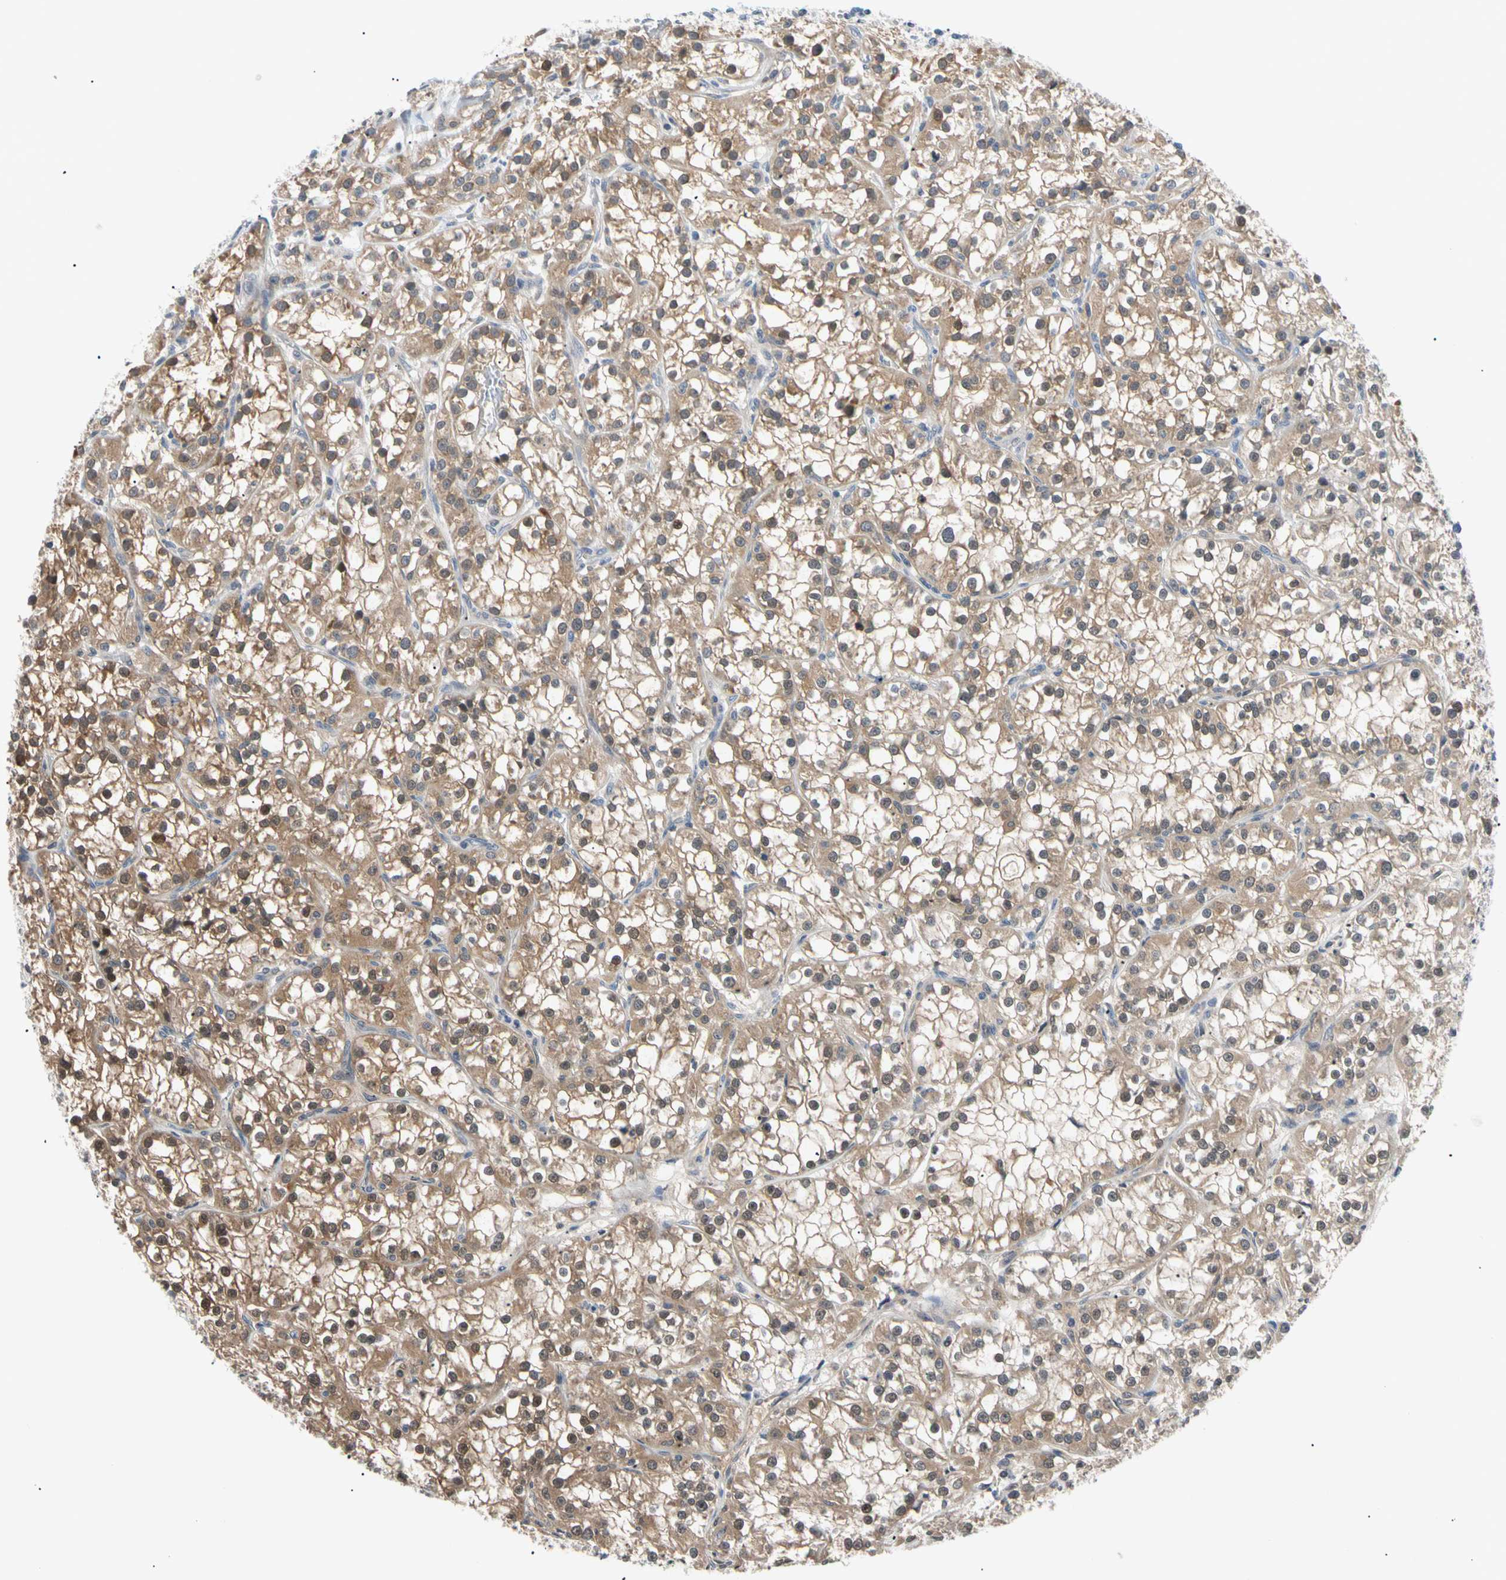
{"staining": {"intensity": "moderate", "quantity": ">75%", "location": "cytoplasmic/membranous"}, "tissue": "renal cancer", "cell_type": "Tumor cells", "image_type": "cancer", "snomed": [{"axis": "morphology", "description": "Adenocarcinoma, NOS"}, {"axis": "topography", "description": "Kidney"}], "caption": "The histopathology image displays immunohistochemical staining of renal adenocarcinoma. There is moderate cytoplasmic/membranous staining is identified in about >75% of tumor cells.", "gene": "SEC23B", "patient": {"sex": "female", "age": 52}}